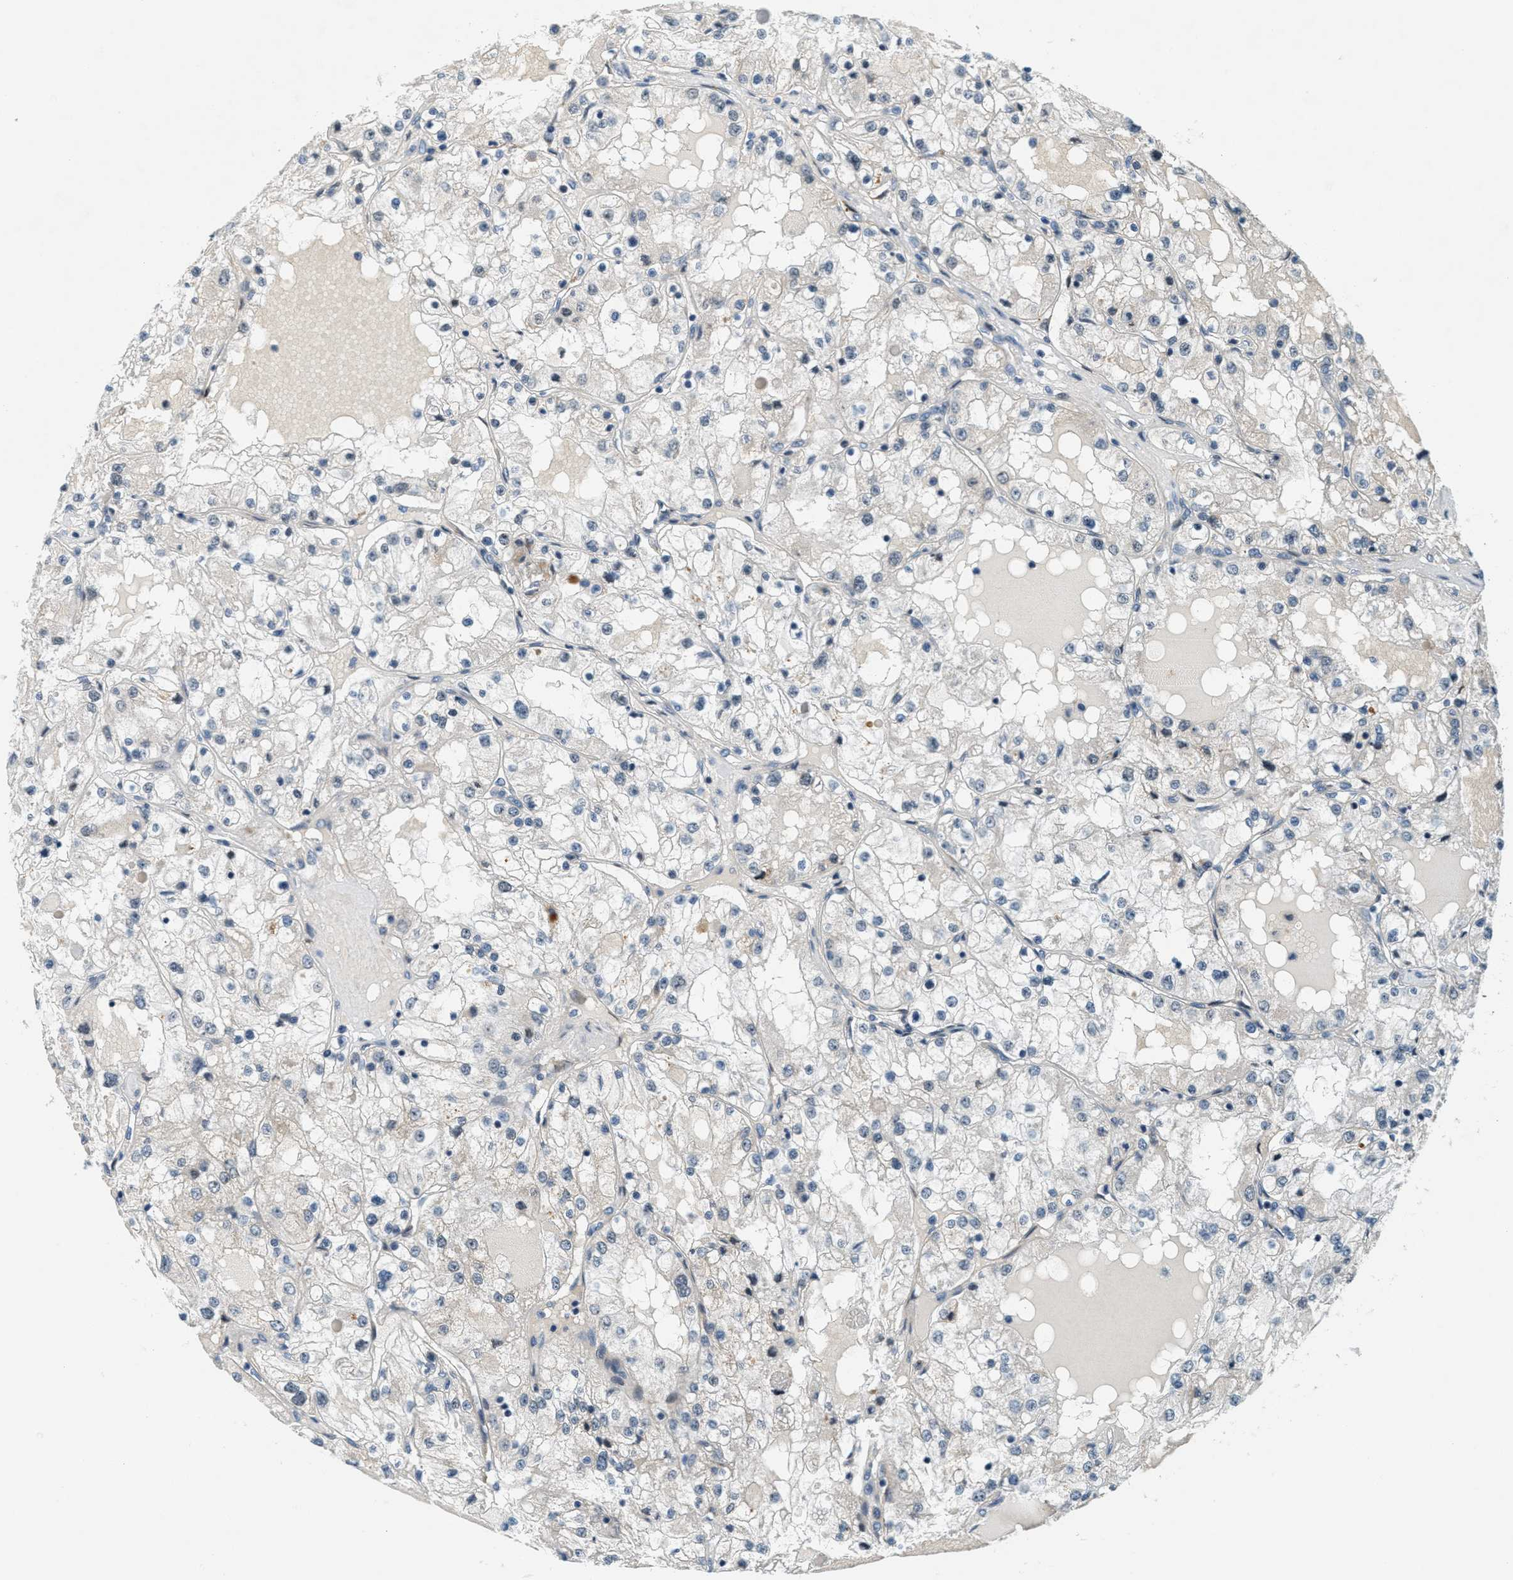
{"staining": {"intensity": "negative", "quantity": "none", "location": "none"}, "tissue": "renal cancer", "cell_type": "Tumor cells", "image_type": "cancer", "snomed": [{"axis": "morphology", "description": "Adenocarcinoma, NOS"}, {"axis": "topography", "description": "Kidney"}], "caption": "This is a micrograph of IHC staining of adenocarcinoma (renal), which shows no expression in tumor cells.", "gene": "DDX47", "patient": {"sex": "male", "age": 68}}